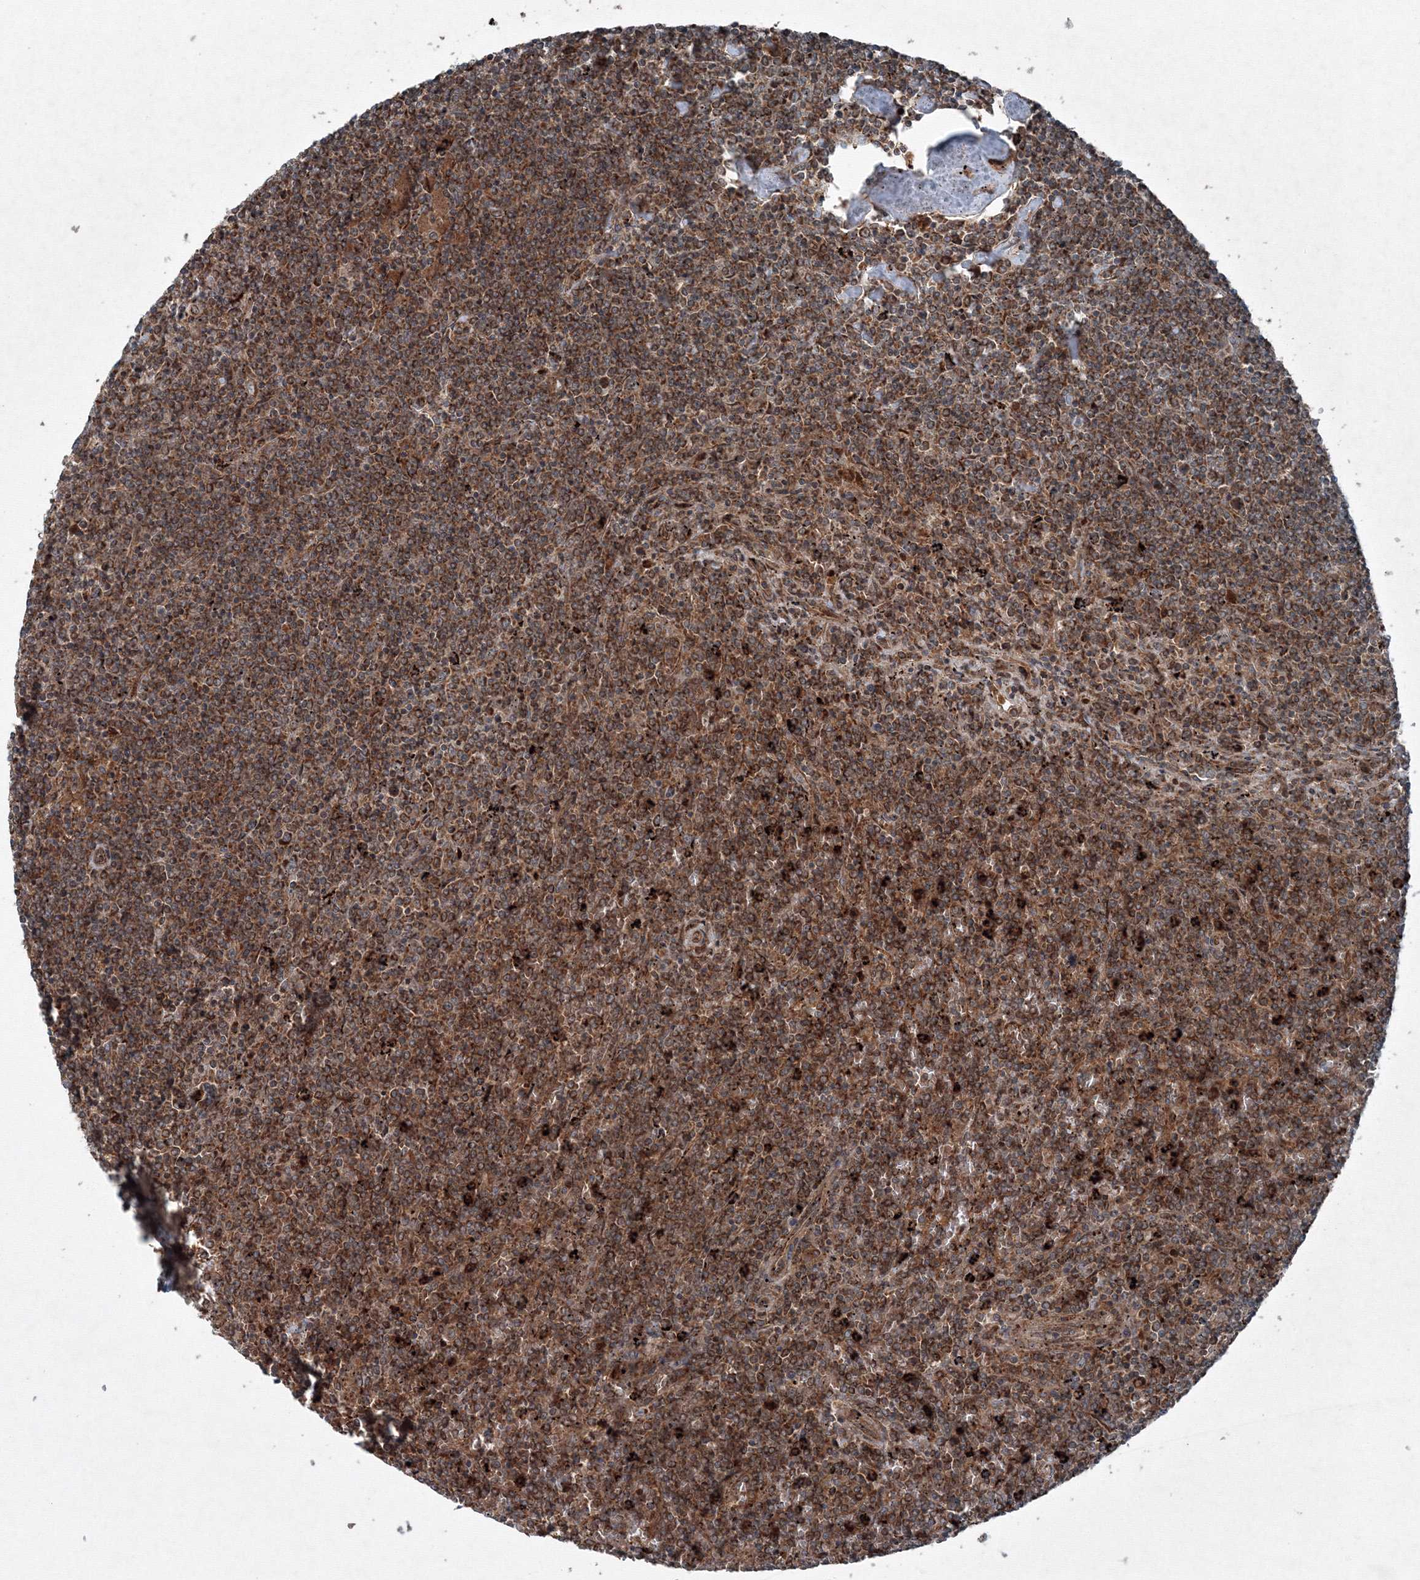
{"staining": {"intensity": "strong", "quantity": ">75%", "location": "cytoplasmic/membranous"}, "tissue": "lymphoma", "cell_type": "Tumor cells", "image_type": "cancer", "snomed": [{"axis": "morphology", "description": "Malignant lymphoma, non-Hodgkin's type, Low grade"}, {"axis": "topography", "description": "Spleen"}], "caption": "This image reveals IHC staining of lymphoma, with high strong cytoplasmic/membranous positivity in approximately >75% of tumor cells.", "gene": "COPS7B", "patient": {"sex": "female", "age": 19}}